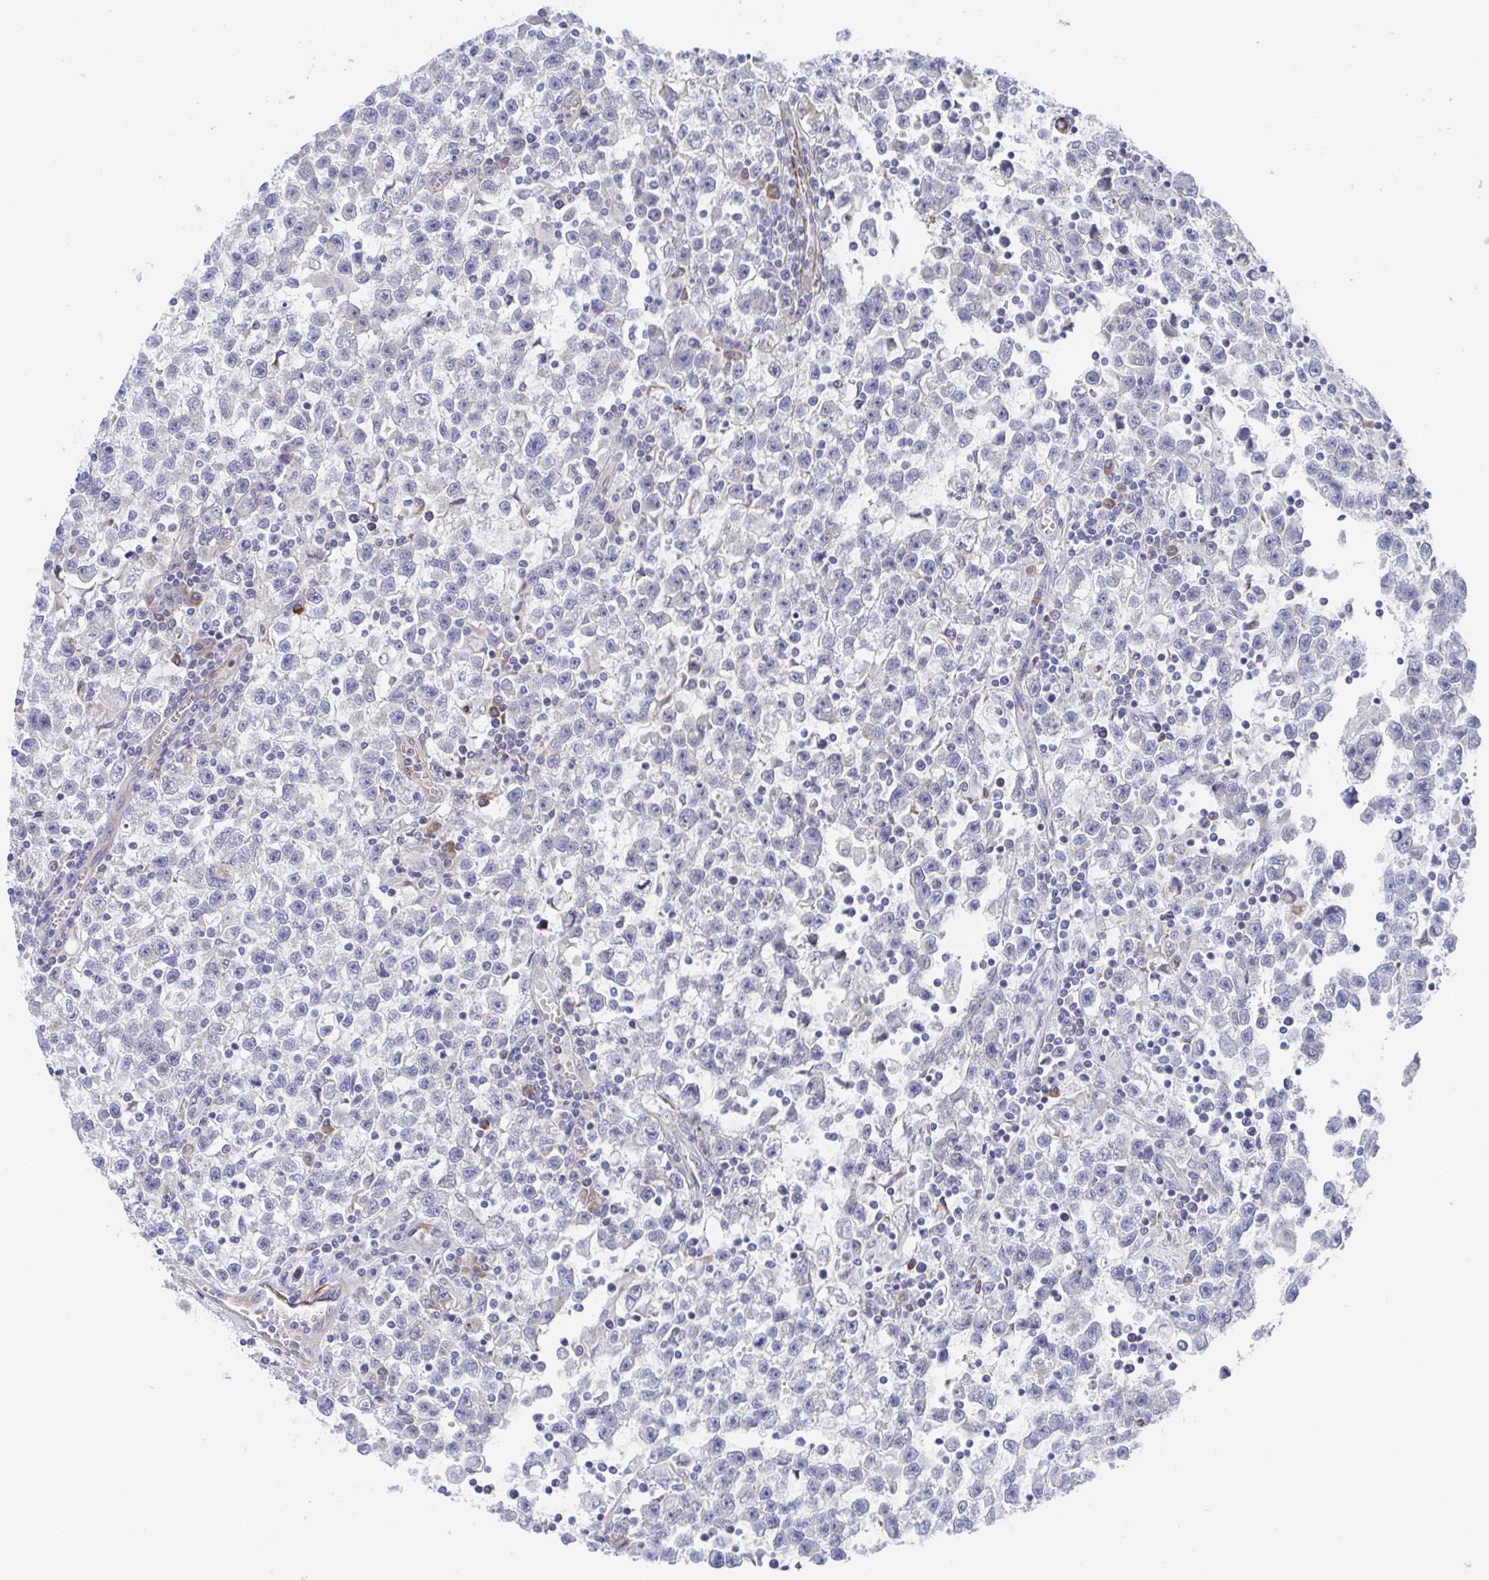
{"staining": {"intensity": "negative", "quantity": "none", "location": "none"}, "tissue": "testis cancer", "cell_type": "Tumor cells", "image_type": "cancer", "snomed": [{"axis": "morphology", "description": "Seminoma, NOS"}, {"axis": "topography", "description": "Testis"}], "caption": "Testis cancer (seminoma) stained for a protein using immunohistochemistry displays no staining tumor cells.", "gene": "KLC3", "patient": {"sex": "male", "age": 31}}